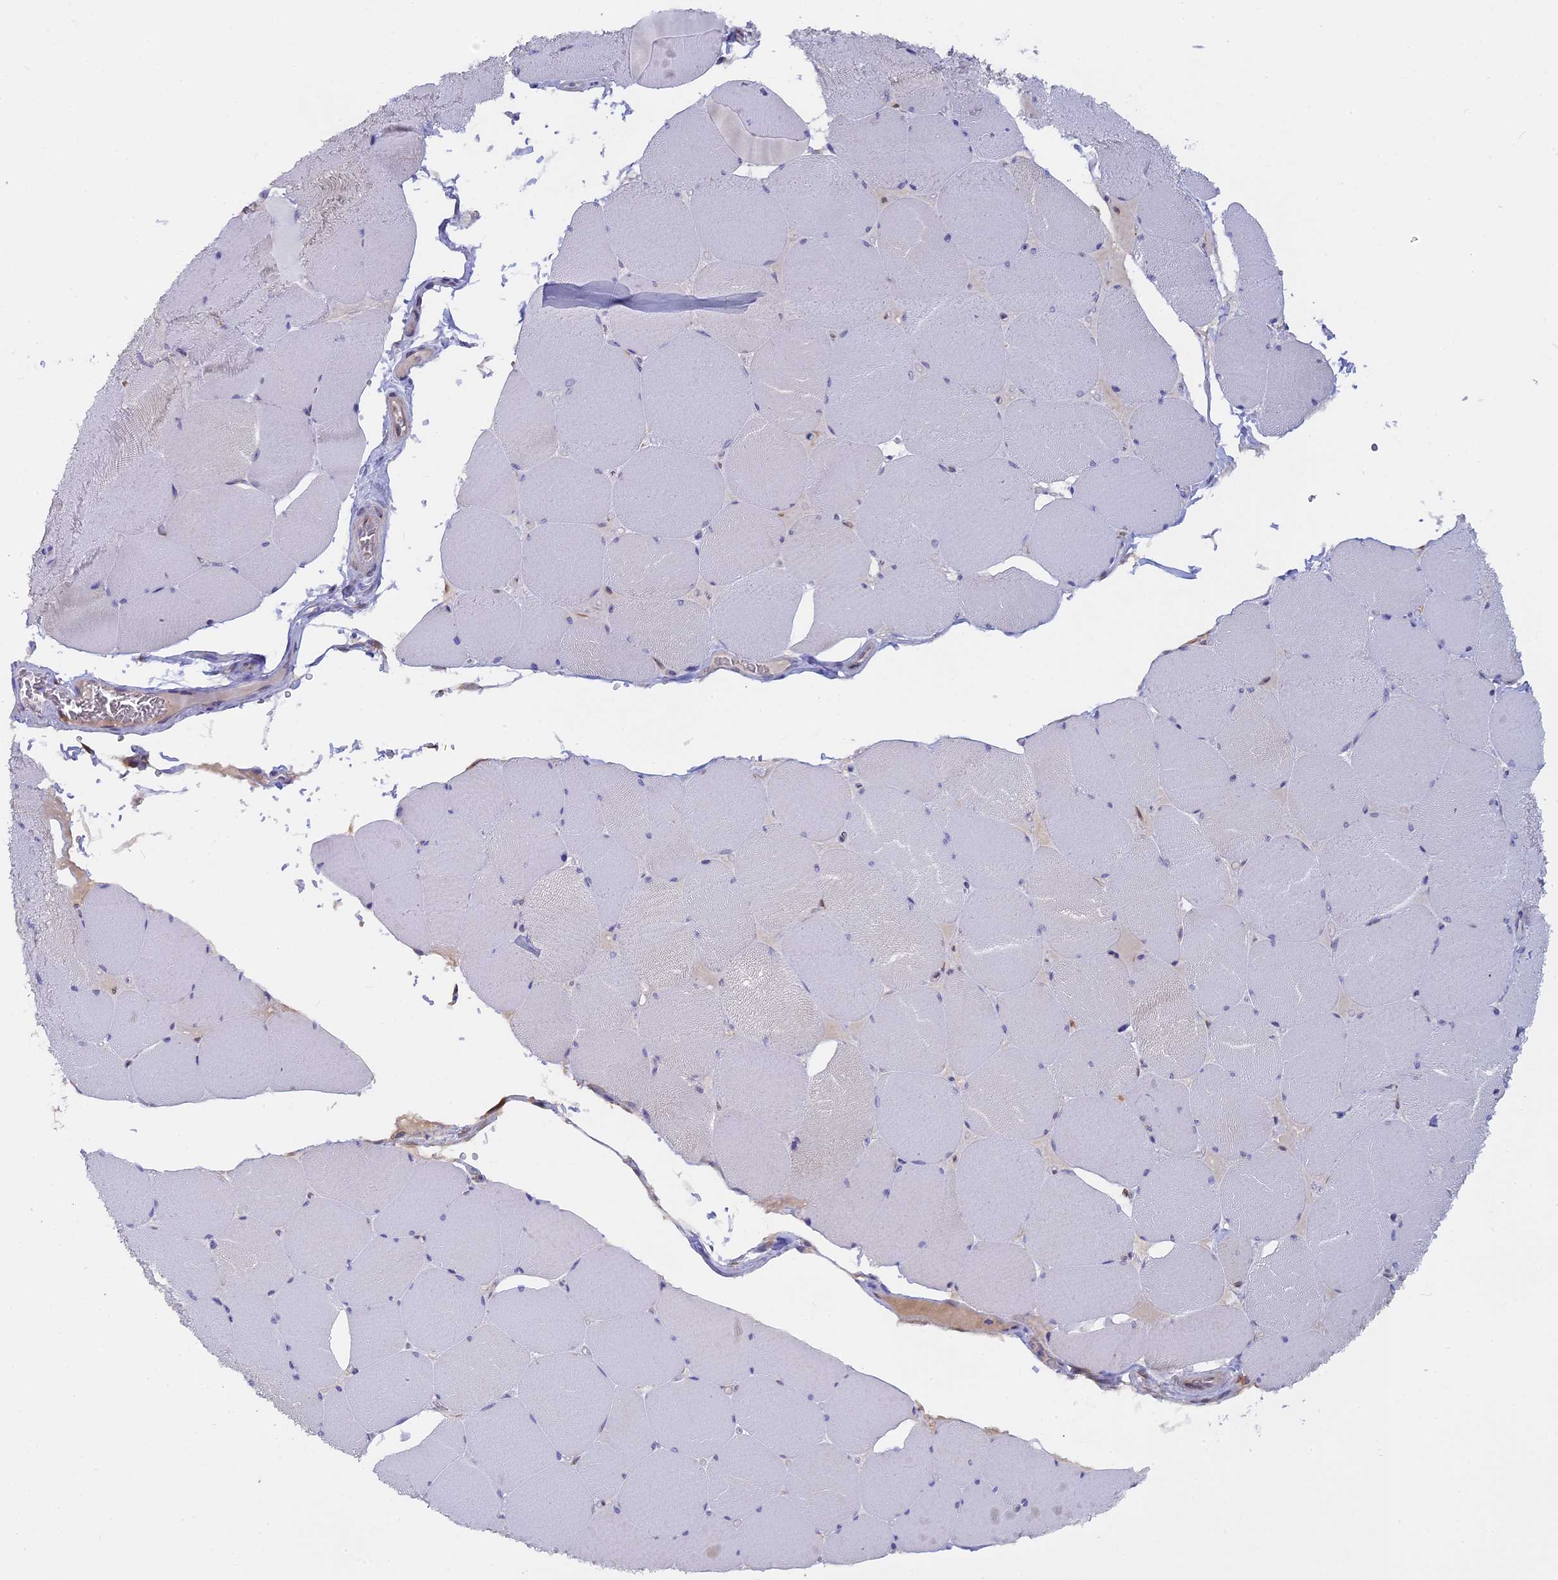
{"staining": {"intensity": "negative", "quantity": "none", "location": "none"}, "tissue": "skeletal muscle", "cell_type": "Myocytes", "image_type": "normal", "snomed": [{"axis": "morphology", "description": "Normal tissue, NOS"}, {"axis": "topography", "description": "Skeletal muscle"}, {"axis": "topography", "description": "Head-Neck"}], "caption": "Myocytes show no significant protein staining in normal skeletal muscle. The staining was performed using DAB to visualize the protein expression in brown, while the nuclei were stained in blue with hematoxylin (Magnification: 20x).", "gene": "TLCD1", "patient": {"sex": "male", "age": 66}}